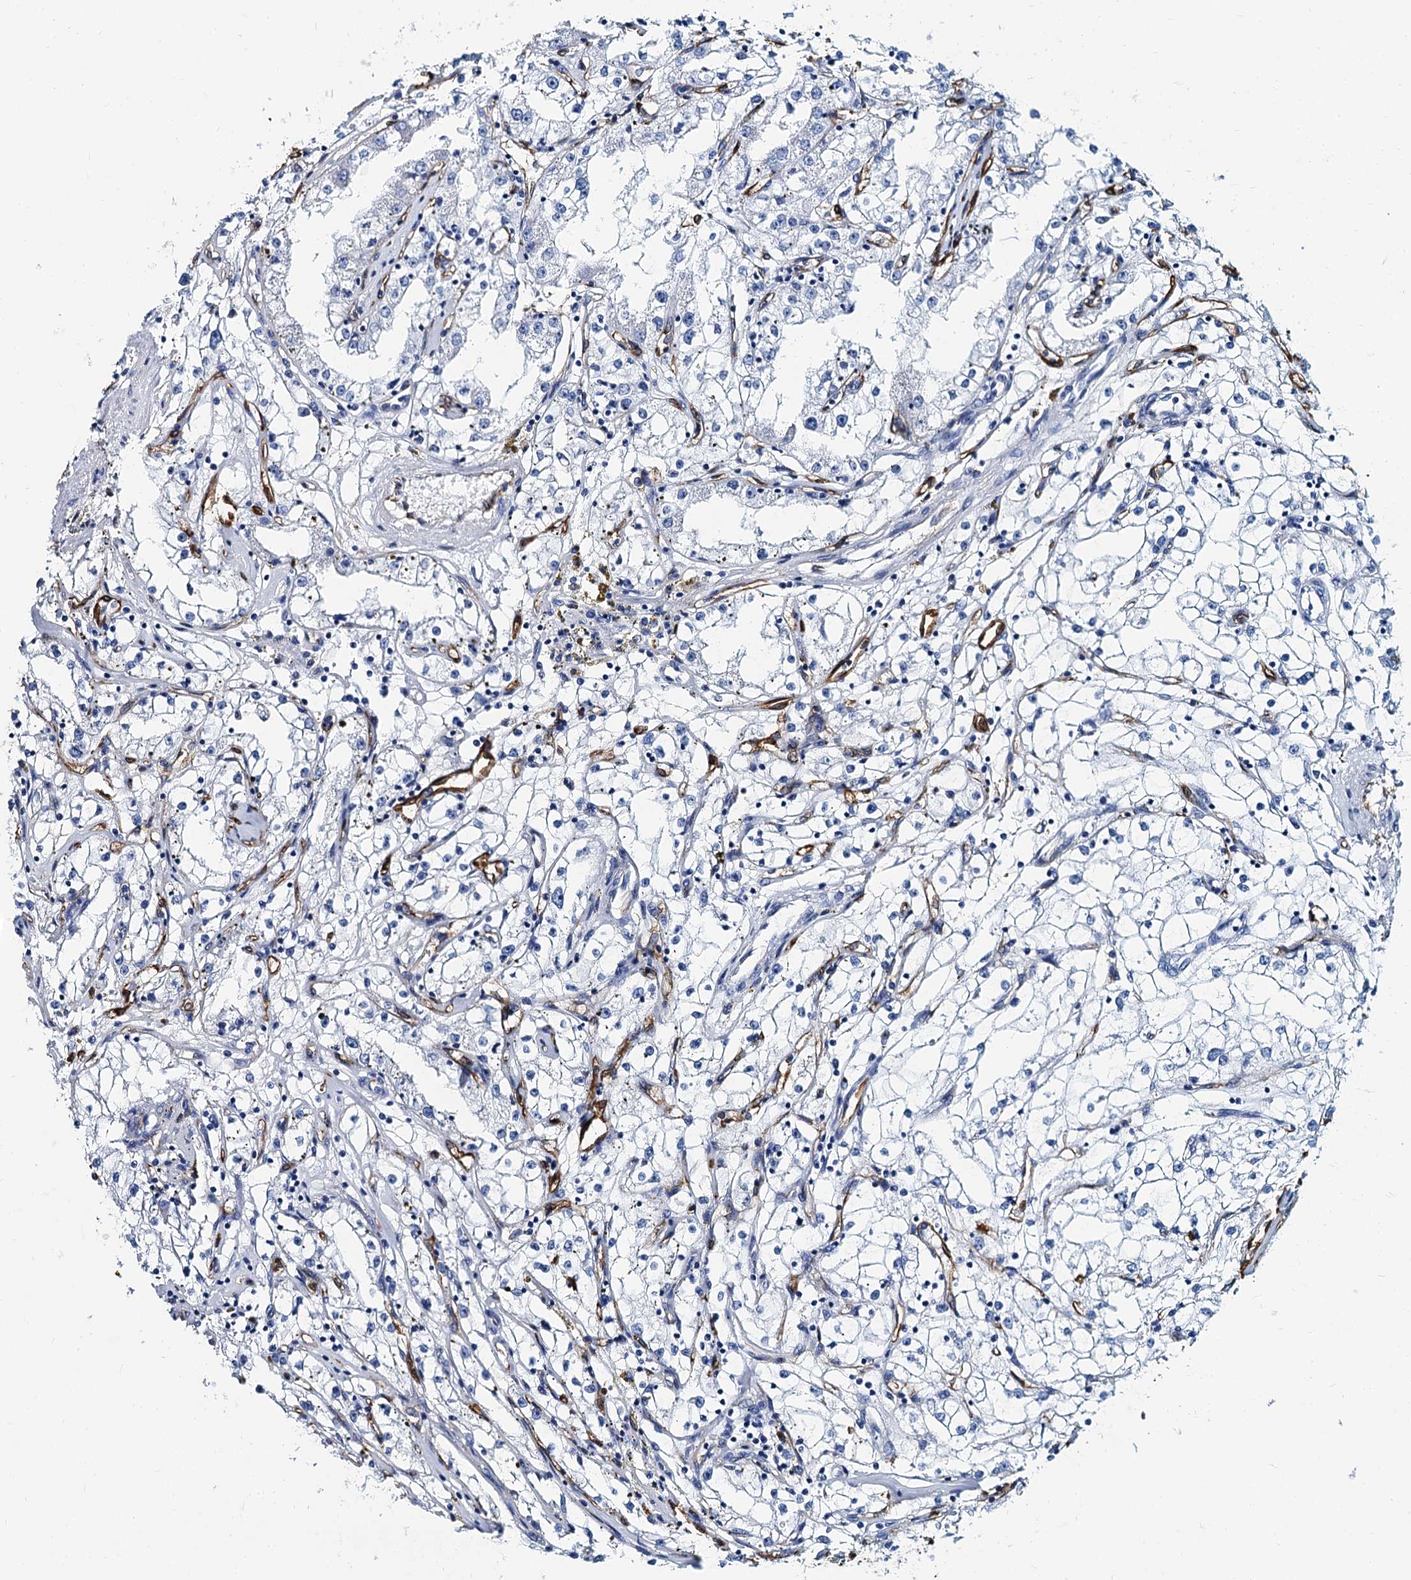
{"staining": {"intensity": "negative", "quantity": "none", "location": "none"}, "tissue": "renal cancer", "cell_type": "Tumor cells", "image_type": "cancer", "snomed": [{"axis": "morphology", "description": "Adenocarcinoma, NOS"}, {"axis": "topography", "description": "Kidney"}], "caption": "Immunohistochemistry of human adenocarcinoma (renal) displays no positivity in tumor cells.", "gene": "CAVIN2", "patient": {"sex": "male", "age": 56}}